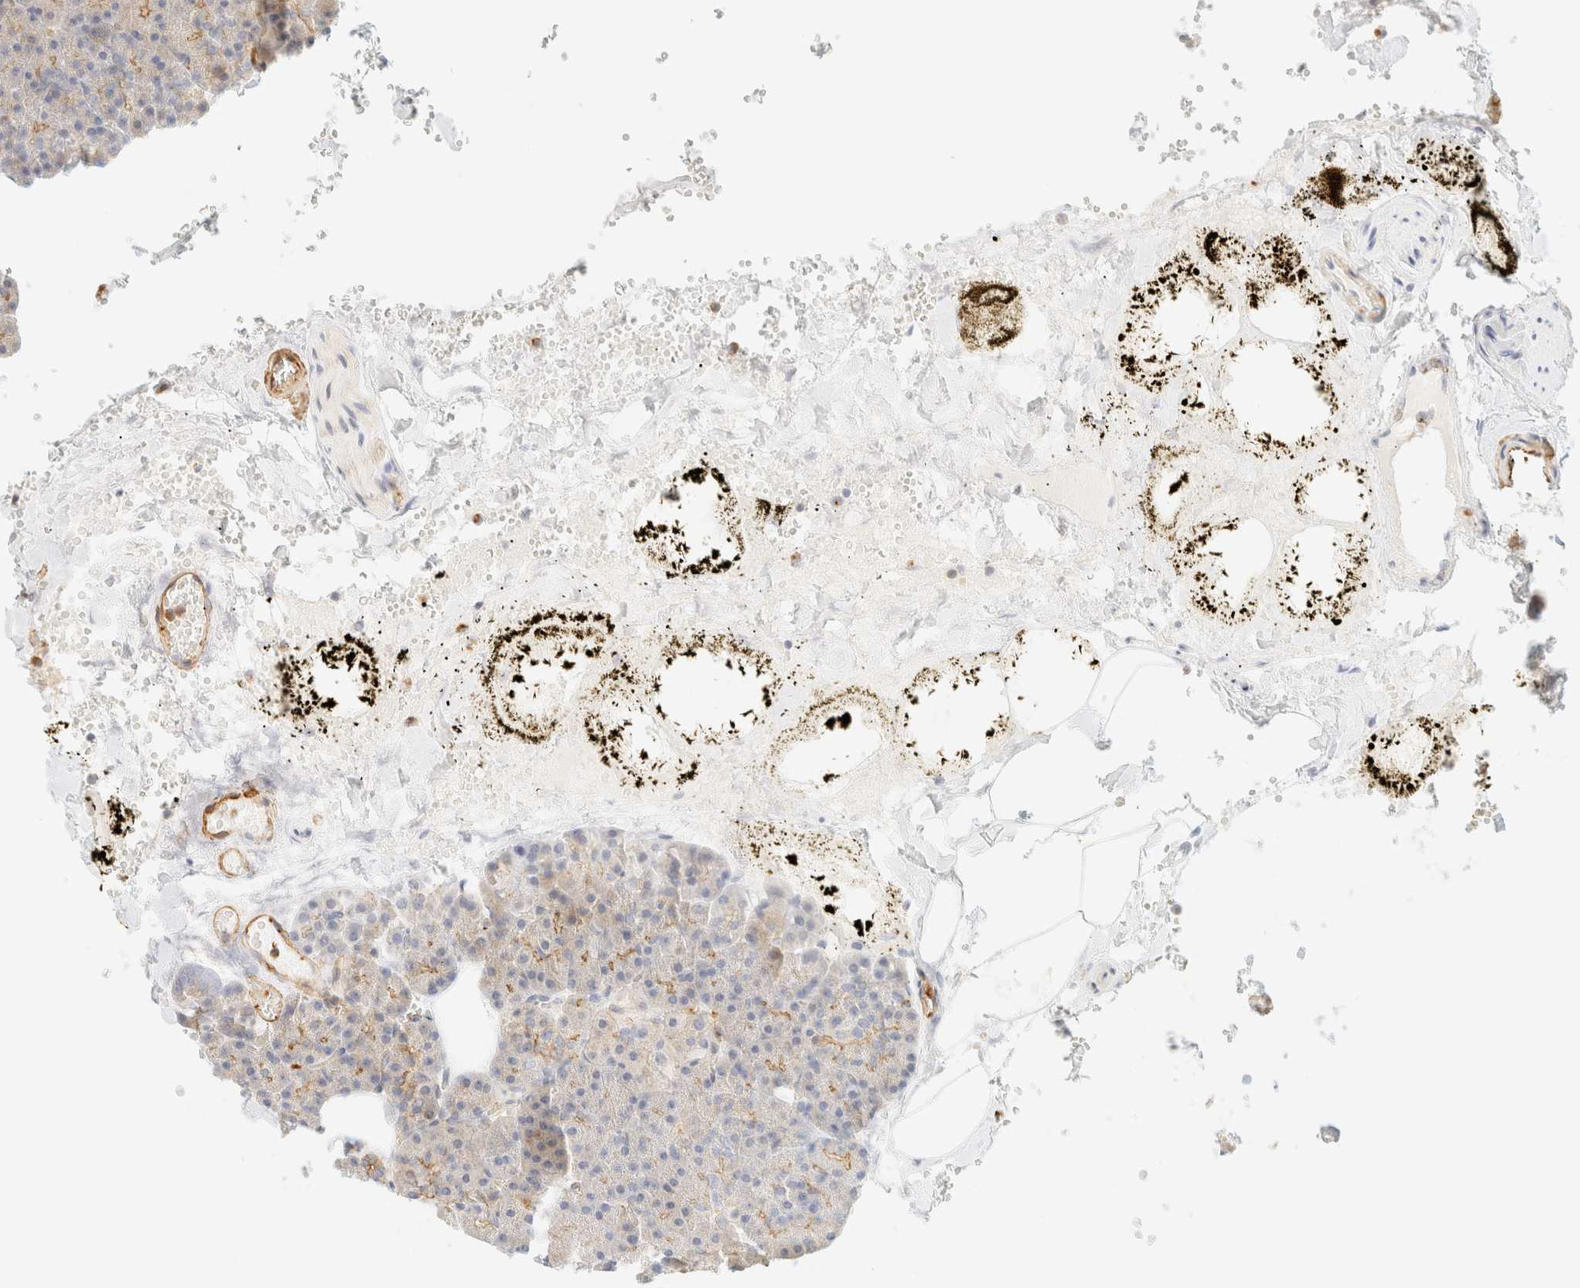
{"staining": {"intensity": "moderate", "quantity": "<25%", "location": "cytoplasmic/membranous"}, "tissue": "pancreas", "cell_type": "Exocrine glandular cells", "image_type": "normal", "snomed": [{"axis": "morphology", "description": "Normal tissue, NOS"}, {"axis": "morphology", "description": "Carcinoid, malignant, NOS"}, {"axis": "topography", "description": "Pancreas"}], "caption": "This photomicrograph reveals IHC staining of benign human pancreas, with low moderate cytoplasmic/membranous positivity in about <25% of exocrine glandular cells.", "gene": "OTOP2", "patient": {"sex": "female", "age": 35}}